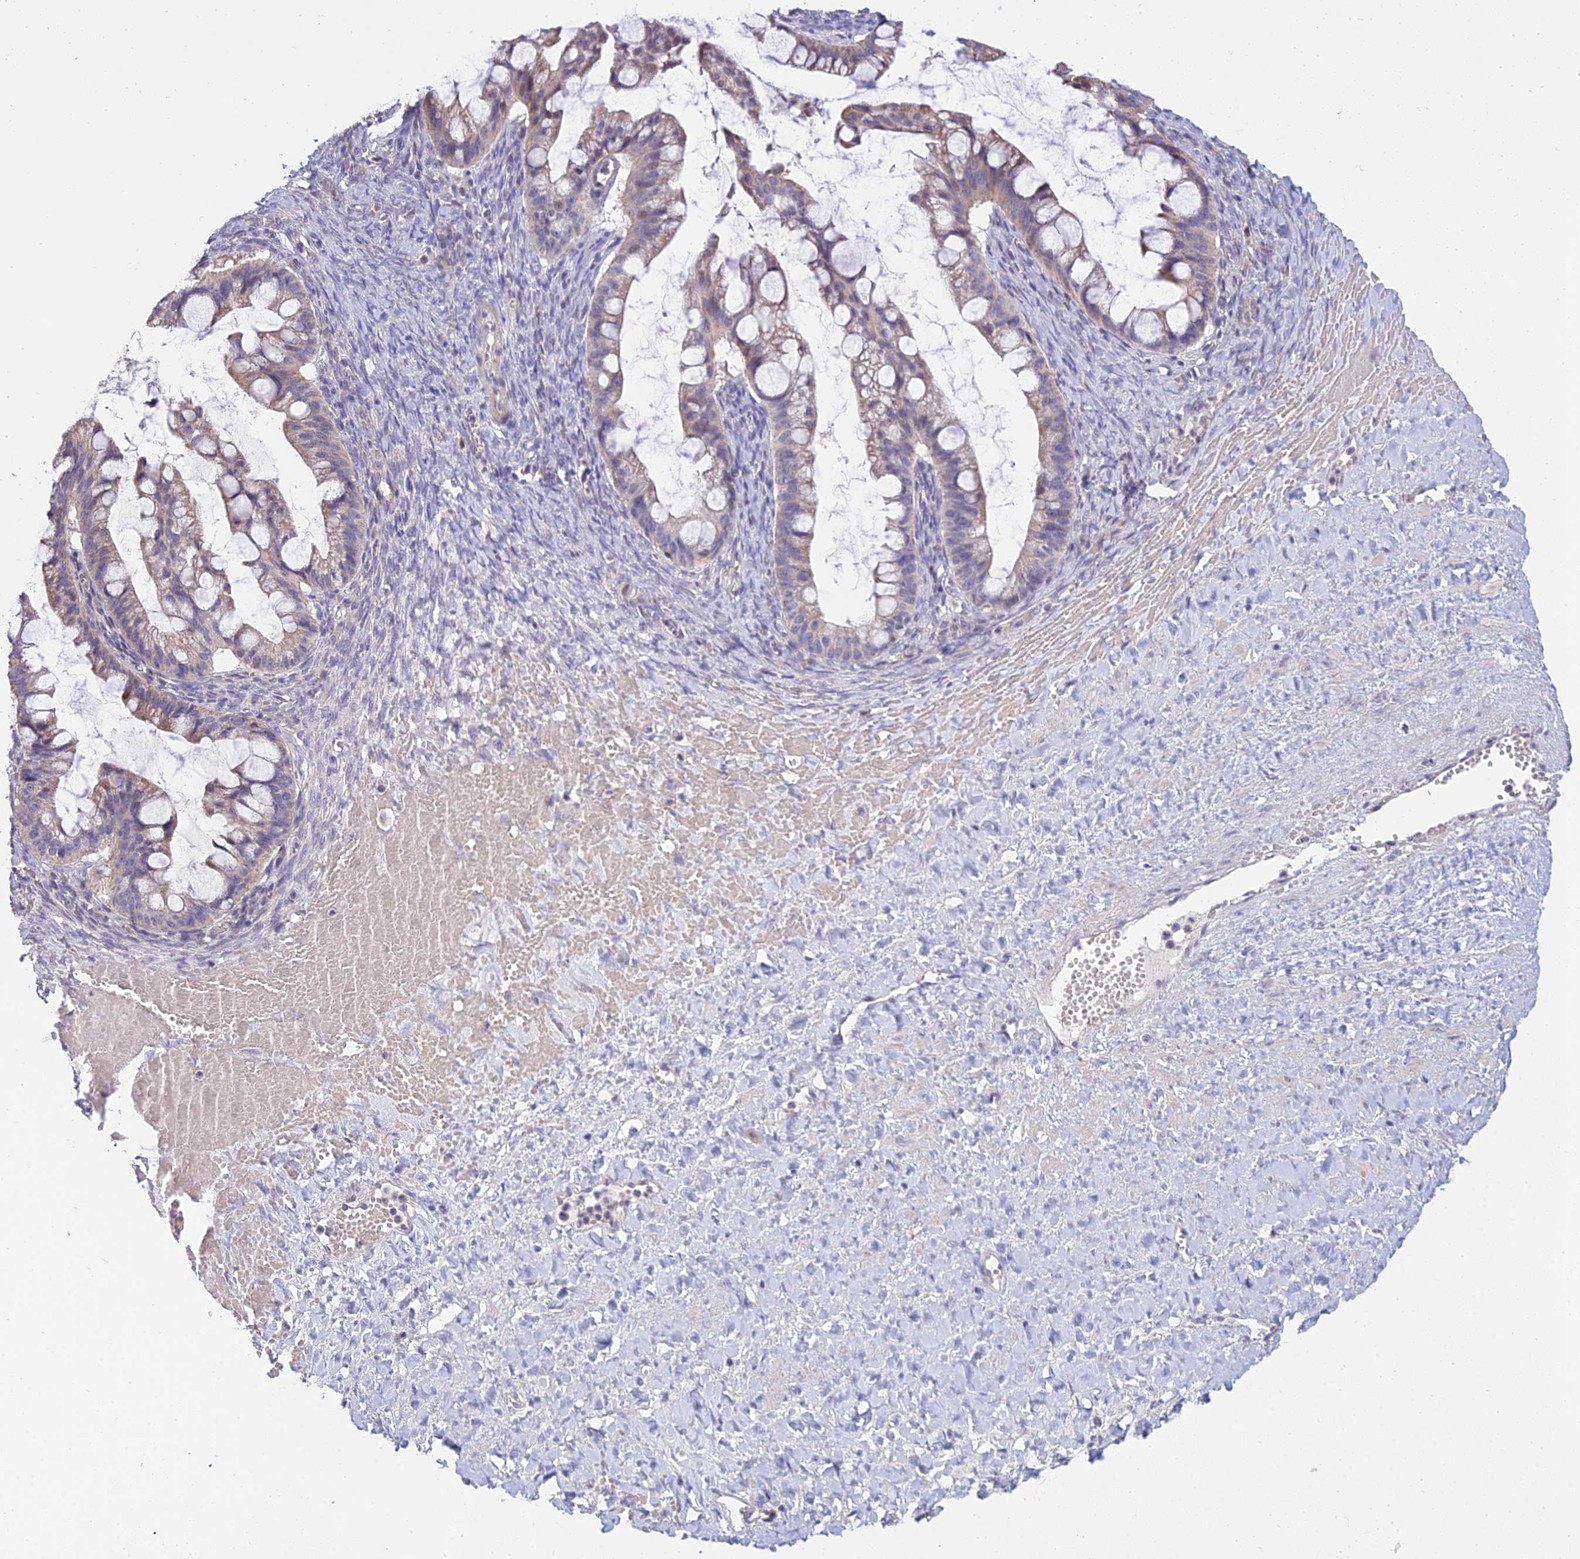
{"staining": {"intensity": "weak", "quantity": ">75%", "location": "cytoplasmic/membranous"}, "tissue": "ovarian cancer", "cell_type": "Tumor cells", "image_type": "cancer", "snomed": [{"axis": "morphology", "description": "Cystadenocarcinoma, mucinous, NOS"}, {"axis": "topography", "description": "Ovary"}], "caption": "Ovarian cancer stained for a protein (brown) displays weak cytoplasmic/membranous positive staining in approximately >75% of tumor cells.", "gene": "CFAP206", "patient": {"sex": "female", "age": 73}}